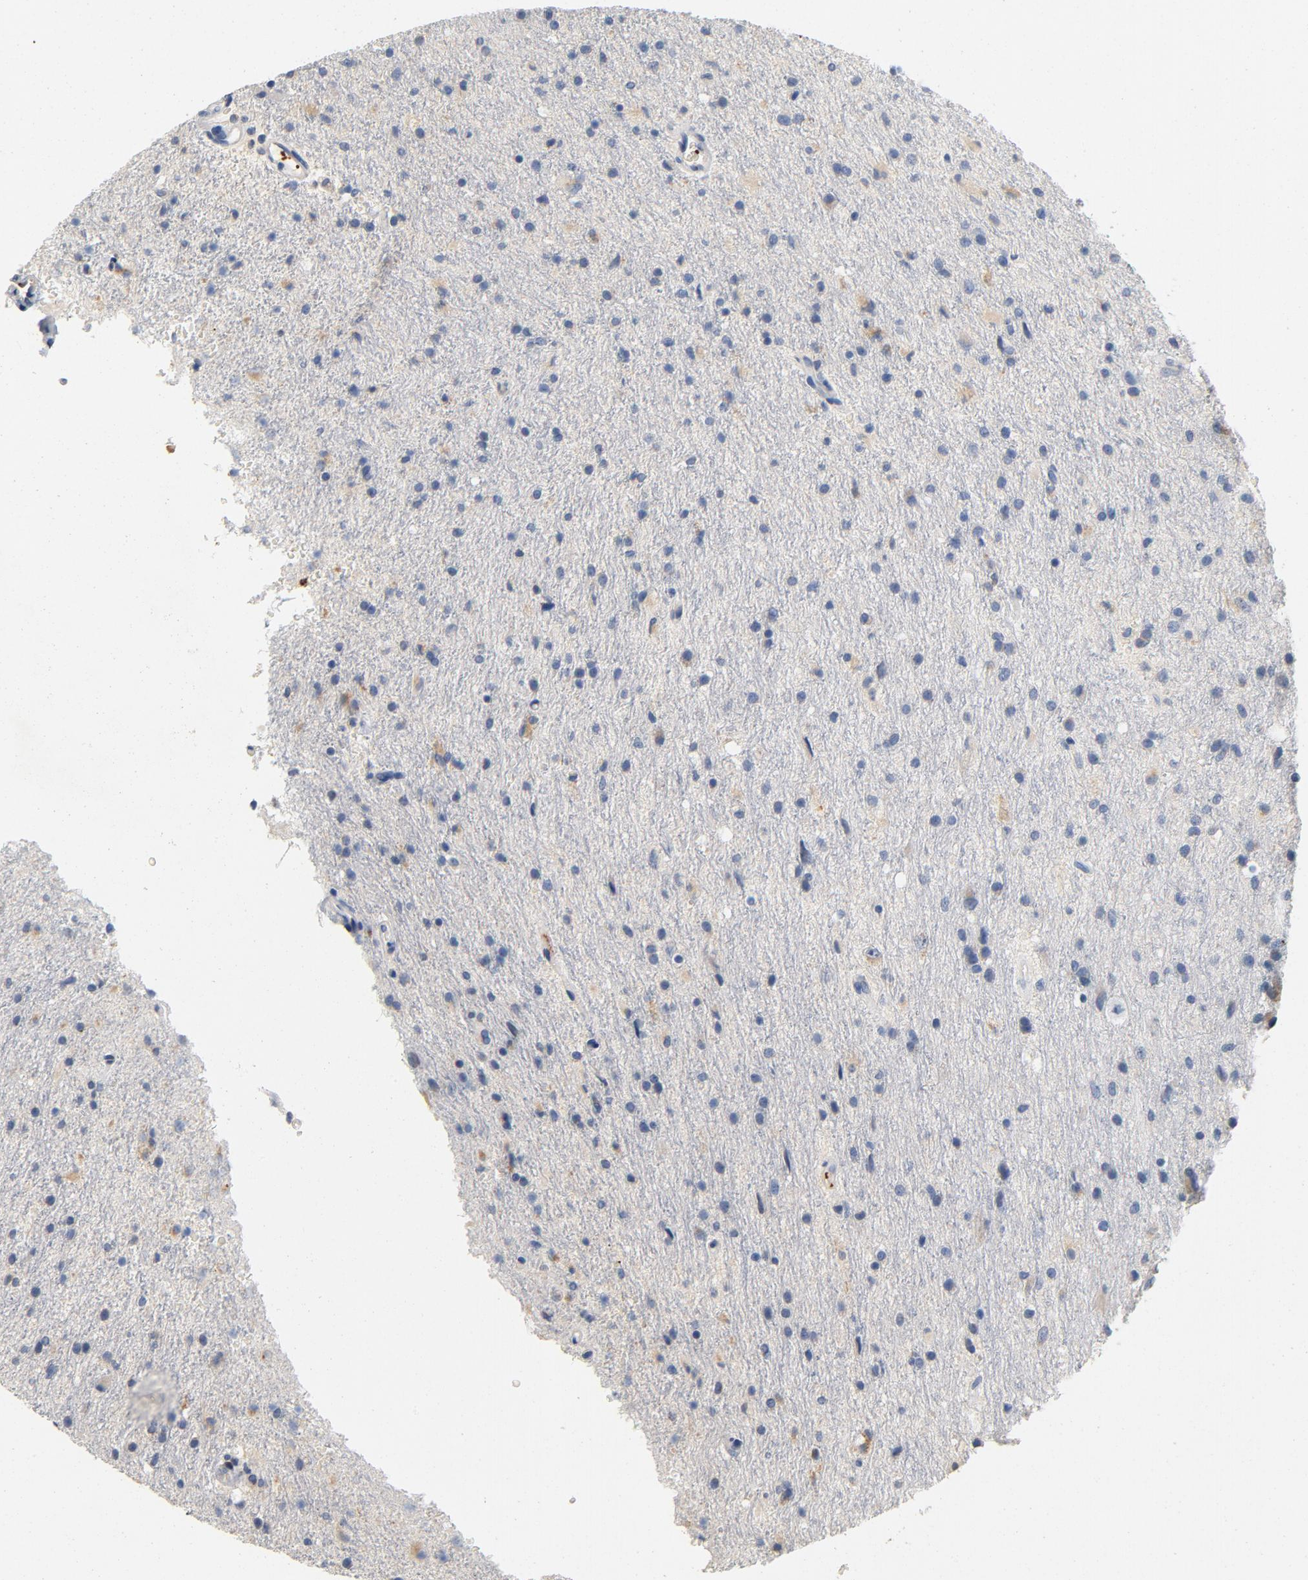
{"staining": {"intensity": "negative", "quantity": "none", "location": "none"}, "tissue": "glioma", "cell_type": "Tumor cells", "image_type": "cancer", "snomed": [{"axis": "morphology", "description": "Normal tissue, NOS"}, {"axis": "morphology", "description": "Glioma, malignant, High grade"}, {"axis": "topography", "description": "Cerebral cortex"}], "caption": "An immunohistochemistry (IHC) histopathology image of glioma is shown. There is no staining in tumor cells of glioma.", "gene": "LMAN2", "patient": {"sex": "male", "age": 56}}